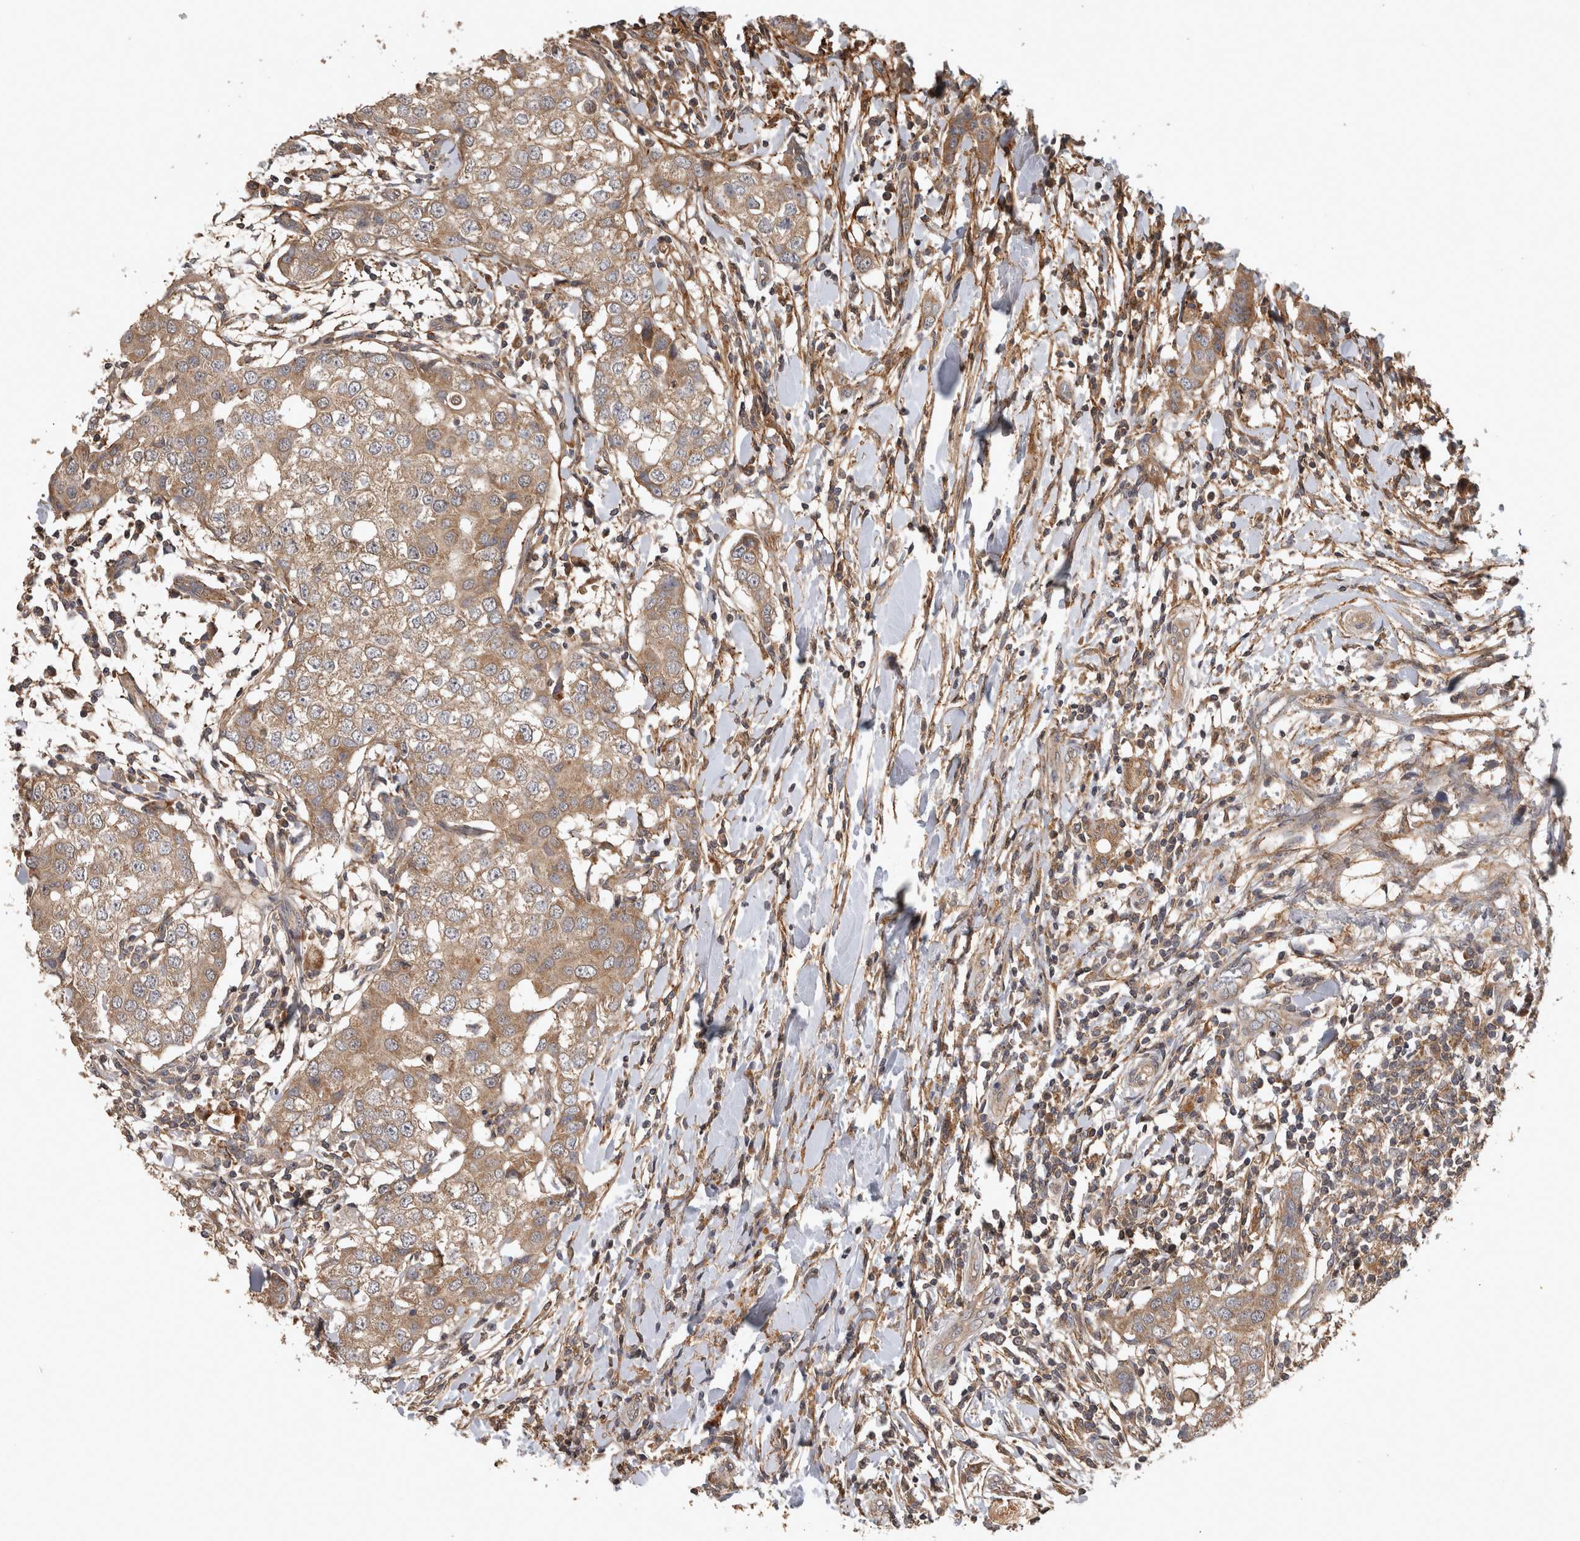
{"staining": {"intensity": "moderate", "quantity": ">75%", "location": "cytoplasmic/membranous"}, "tissue": "breast cancer", "cell_type": "Tumor cells", "image_type": "cancer", "snomed": [{"axis": "morphology", "description": "Duct carcinoma"}, {"axis": "topography", "description": "Breast"}], "caption": "IHC of breast cancer shows medium levels of moderate cytoplasmic/membranous positivity in about >75% of tumor cells.", "gene": "TRMT61B", "patient": {"sex": "female", "age": 27}}